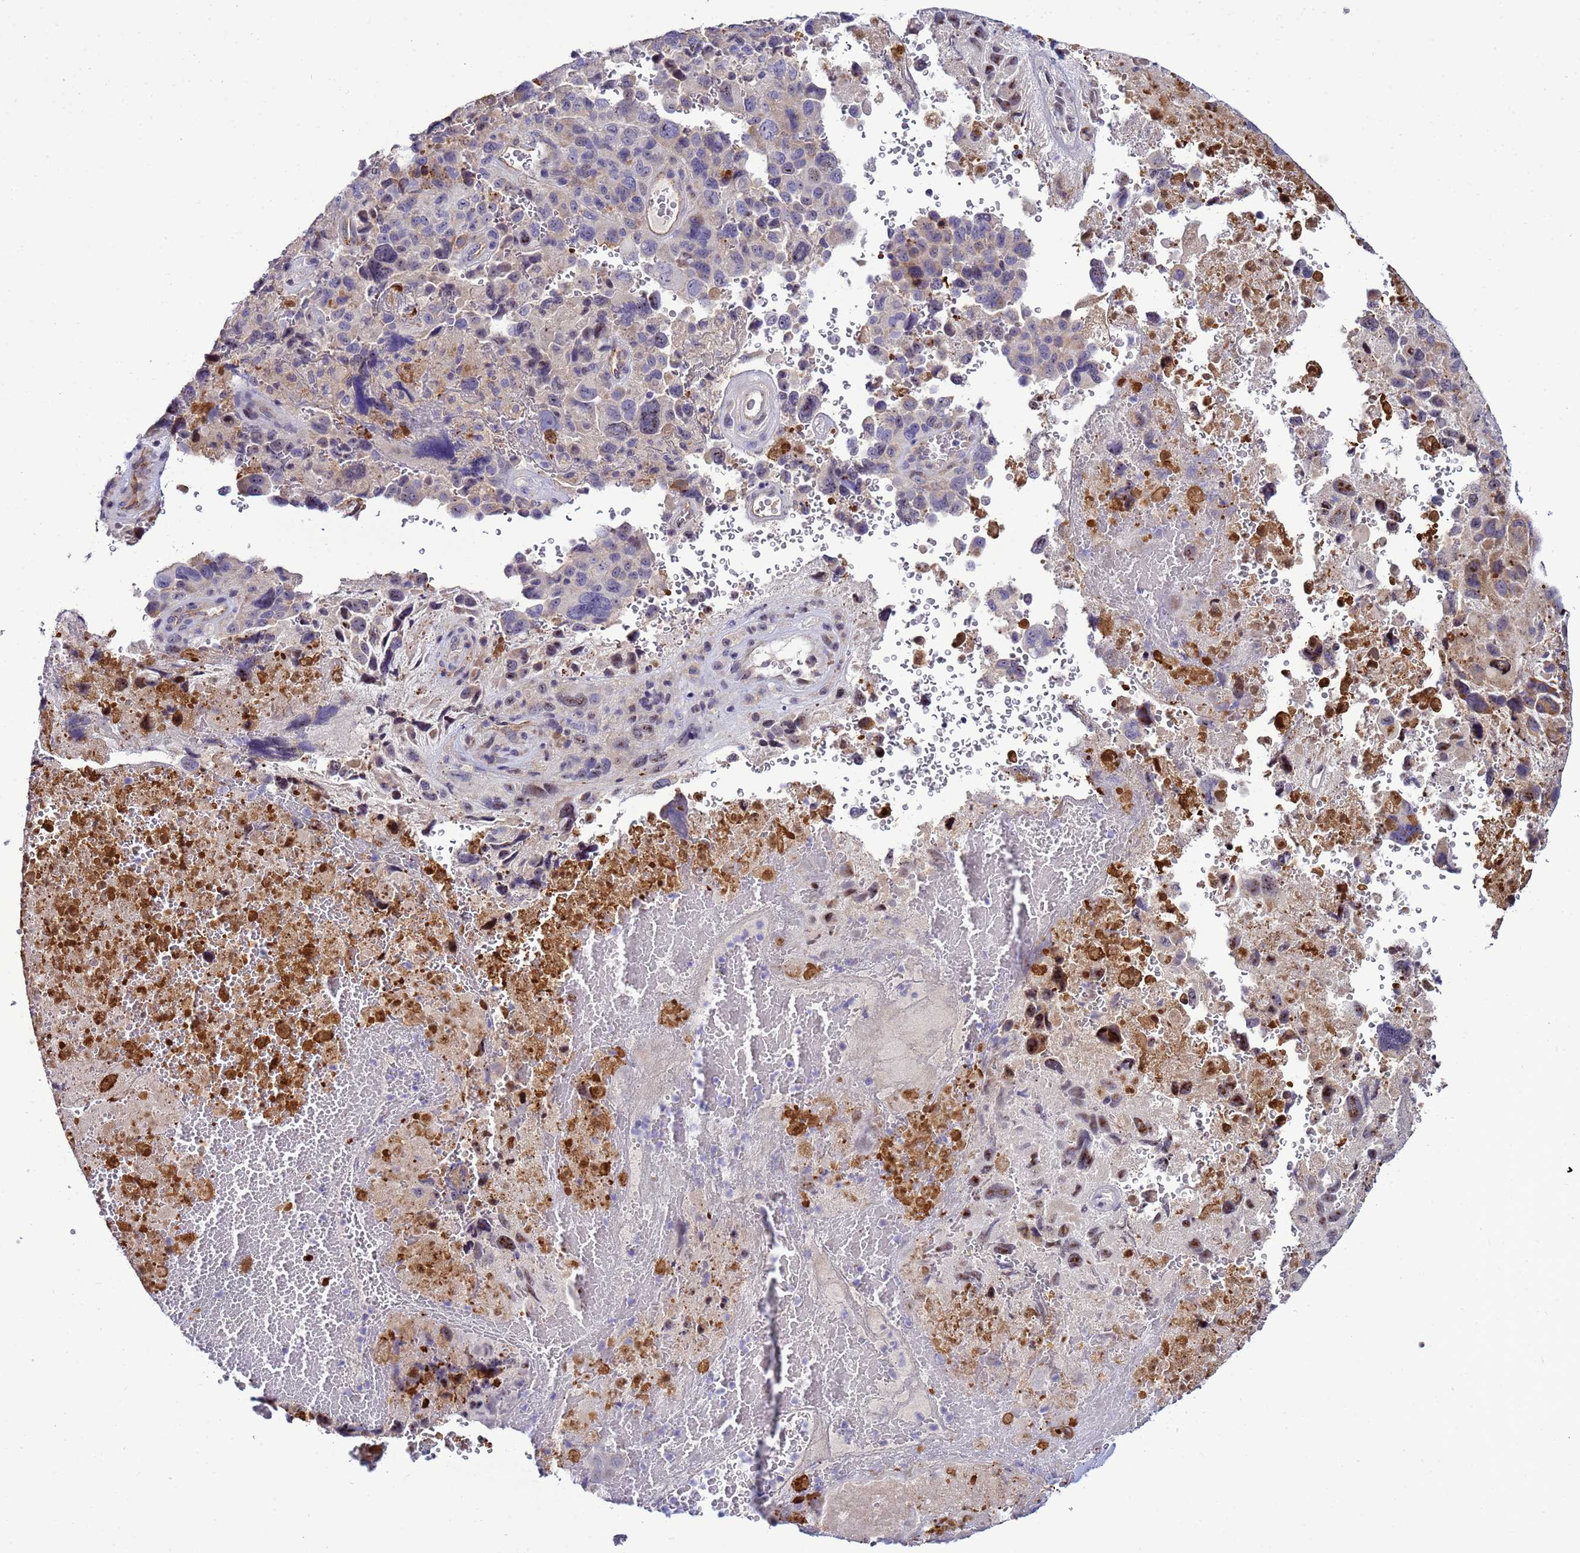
{"staining": {"intensity": "moderate", "quantity": "25%-75%", "location": "cytoplasmic/membranous"}, "tissue": "lung cancer", "cell_type": "Tumor cells", "image_type": "cancer", "snomed": [{"axis": "morphology", "description": "Adenocarcinoma, NOS"}, {"axis": "topography", "description": "Lung"}], "caption": "This histopathology image demonstrates immunohistochemistry (IHC) staining of lung adenocarcinoma, with medium moderate cytoplasmic/membranous expression in about 25%-75% of tumor cells.", "gene": "NOL8", "patient": {"sex": "male", "age": 67}}